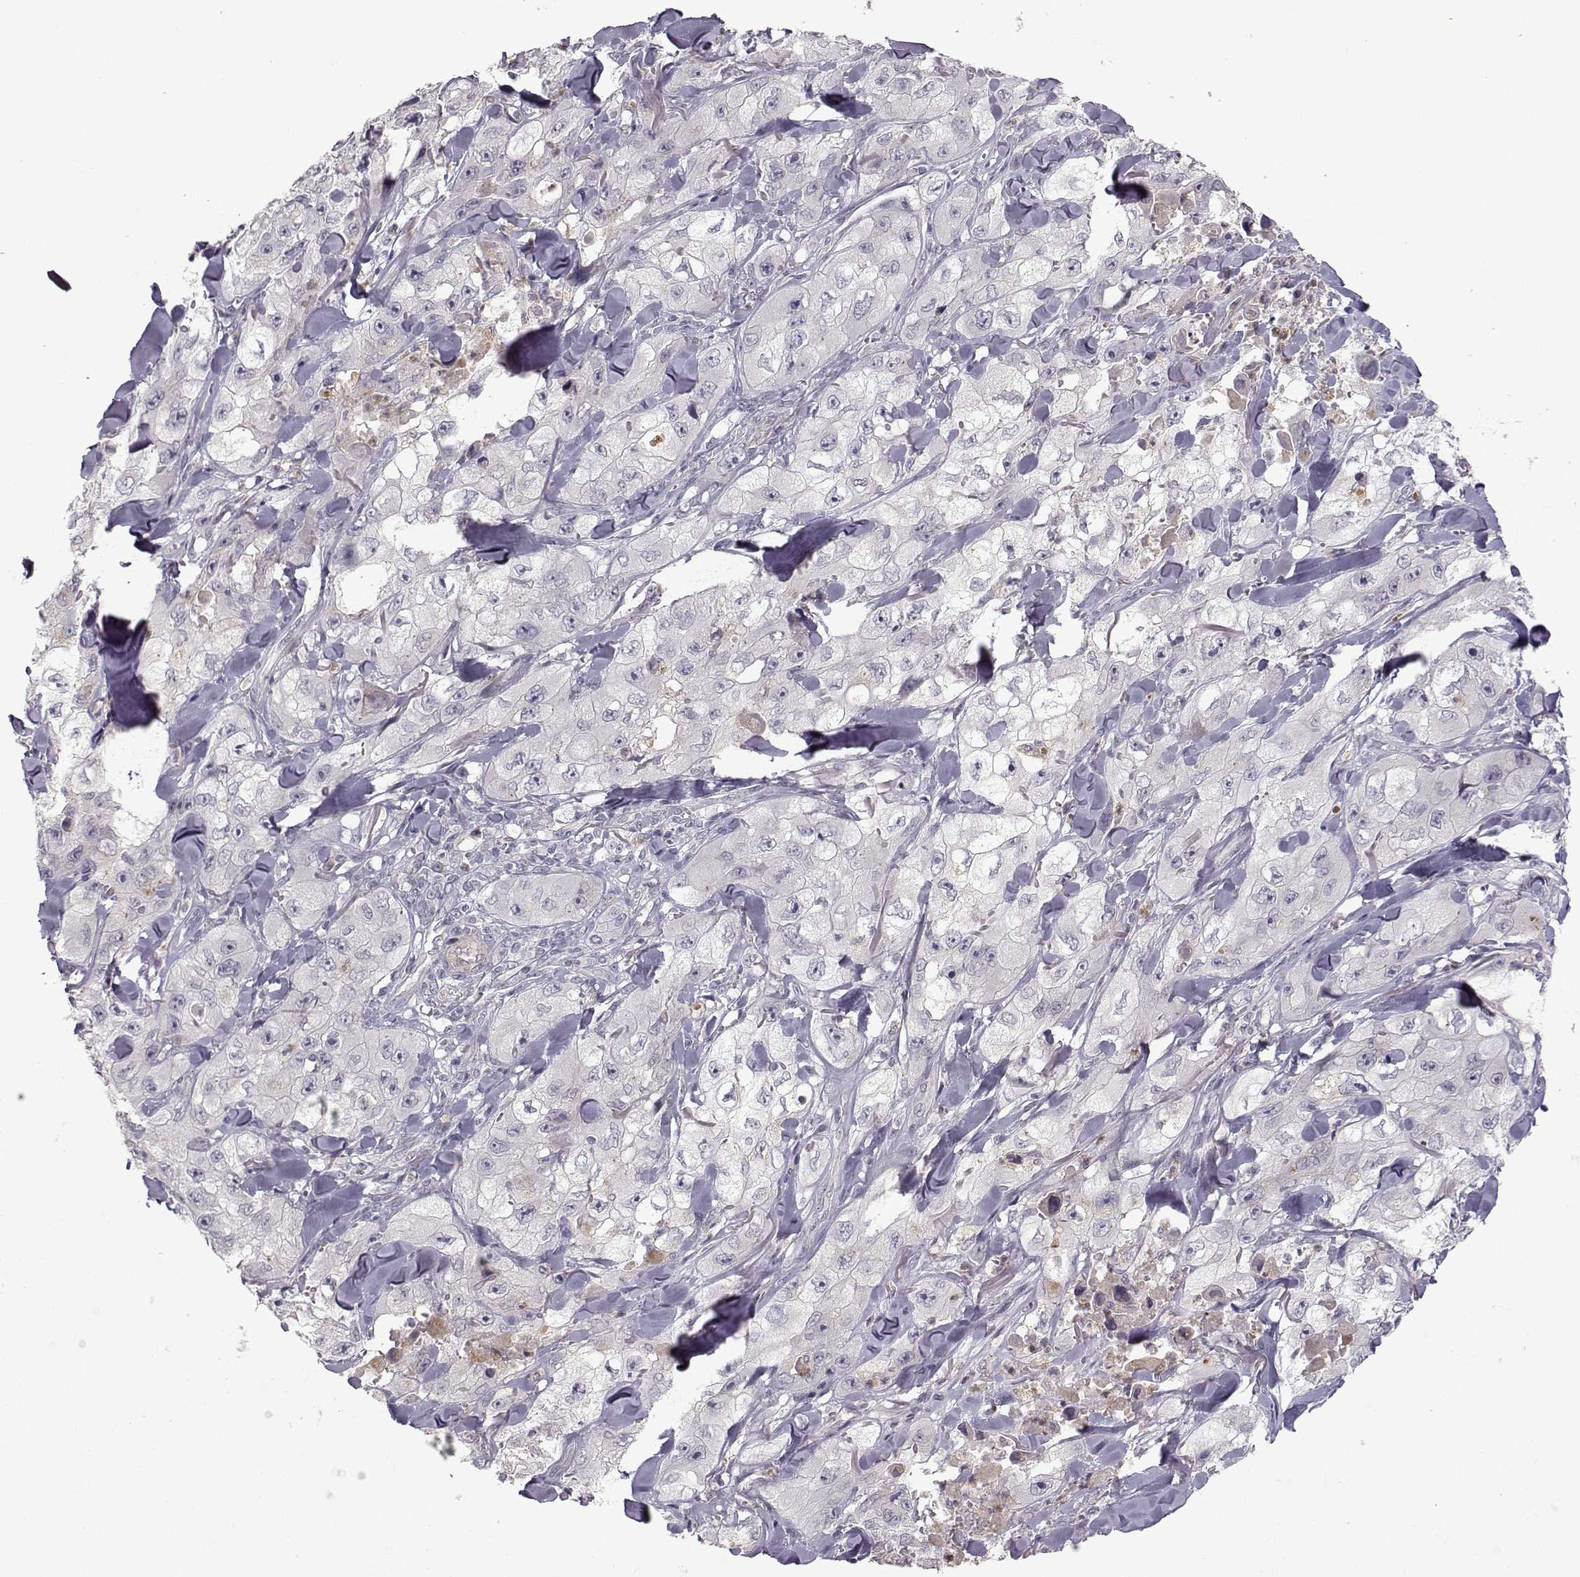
{"staining": {"intensity": "negative", "quantity": "none", "location": "none"}, "tissue": "skin cancer", "cell_type": "Tumor cells", "image_type": "cancer", "snomed": [{"axis": "morphology", "description": "Squamous cell carcinoma, NOS"}, {"axis": "topography", "description": "Skin"}, {"axis": "topography", "description": "Subcutis"}], "caption": "DAB immunohistochemical staining of human squamous cell carcinoma (skin) exhibits no significant expression in tumor cells.", "gene": "OPRD1", "patient": {"sex": "male", "age": 73}}